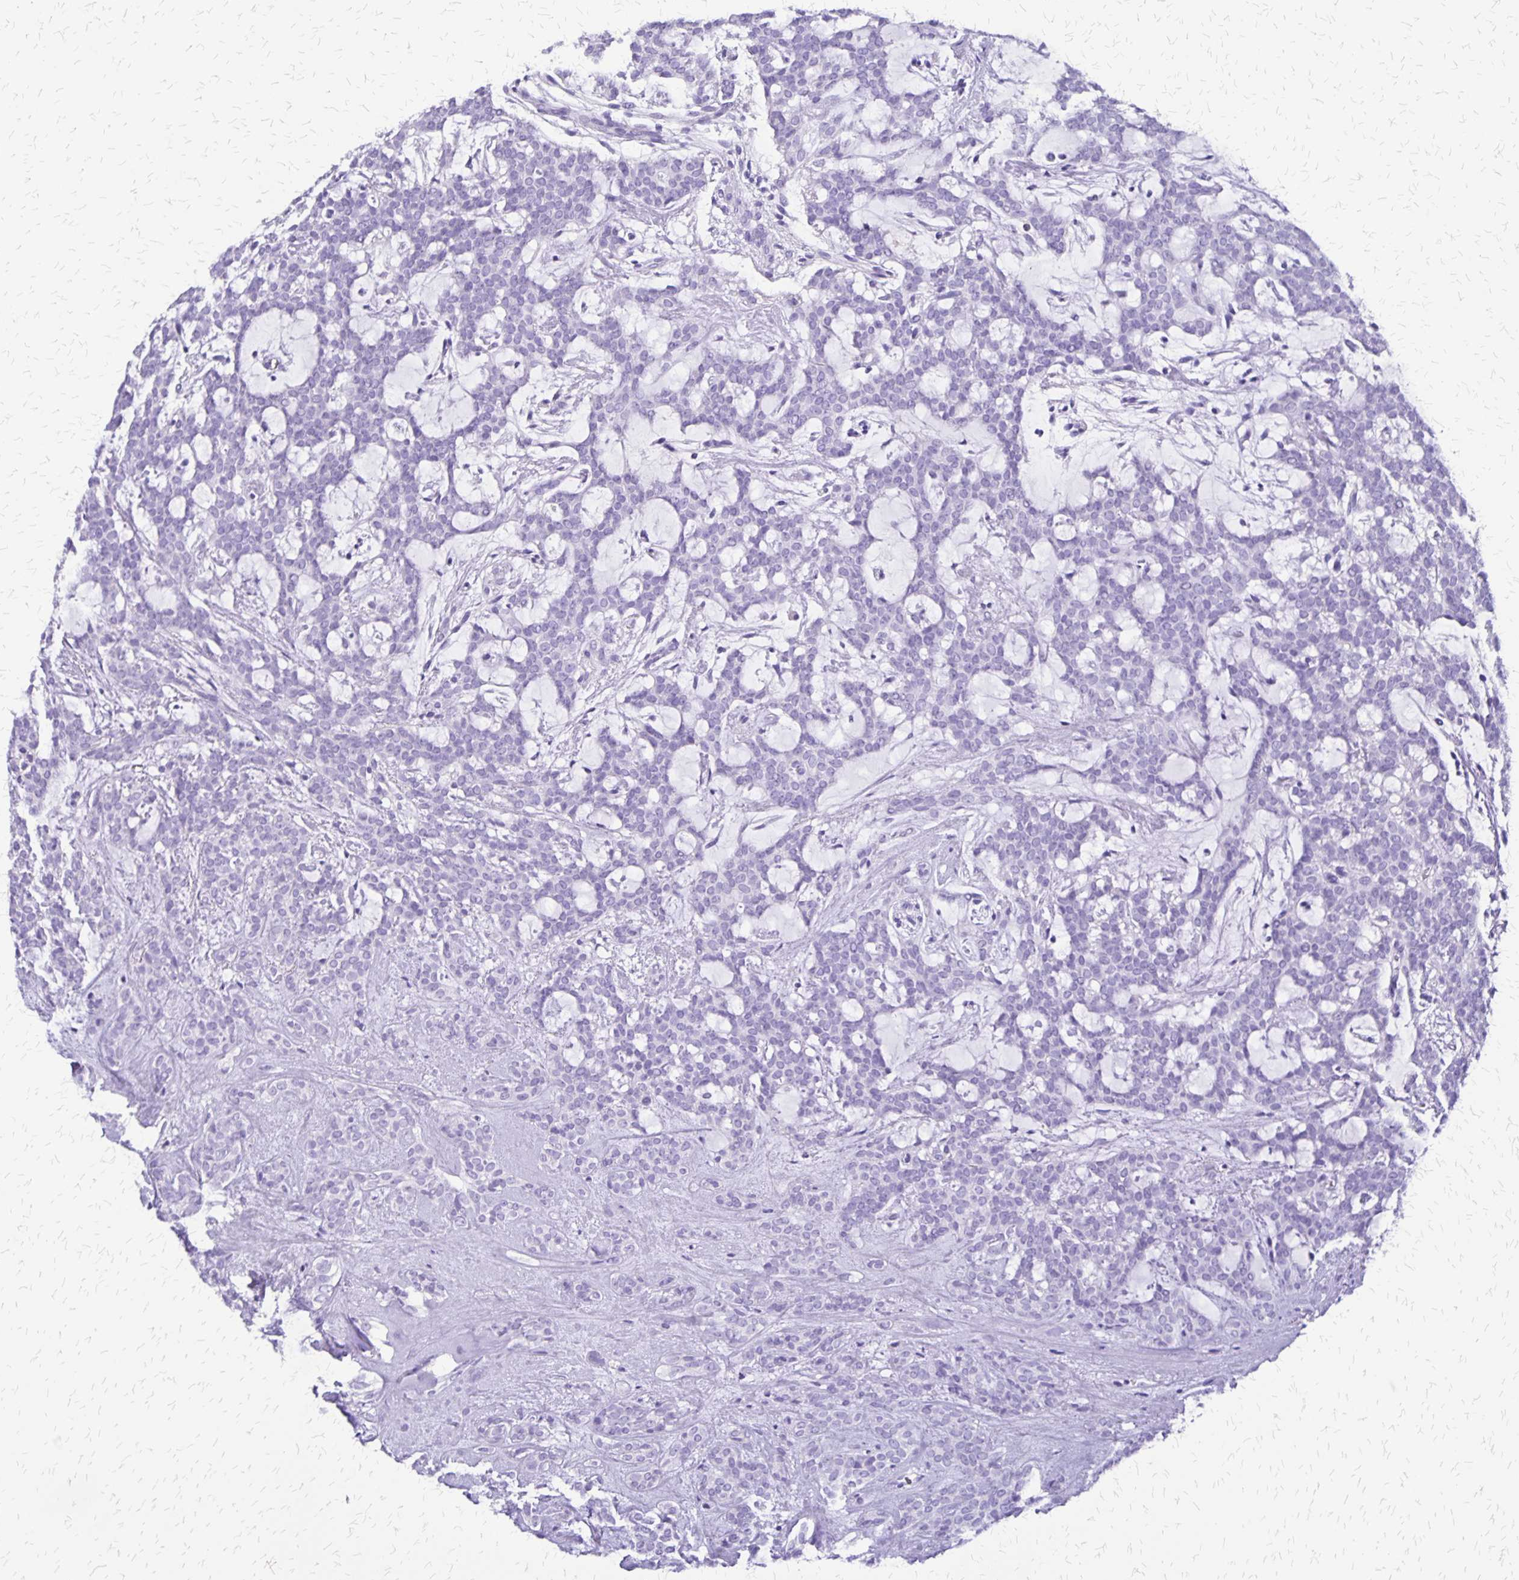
{"staining": {"intensity": "negative", "quantity": "none", "location": "none"}, "tissue": "head and neck cancer", "cell_type": "Tumor cells", "image_type": "cancer", "snomed": [{"axis": "morphology", "description": "Adenocarcinoma, NOS"}, {"axis": "topography", "description": "Head-Neck"}], "caption": "Tumor cells are negative for brown protein staining in adenocarcinoma (head and neck).", "gene": "SLC13A2", "patient": {"sex": "female", "age": 57}}